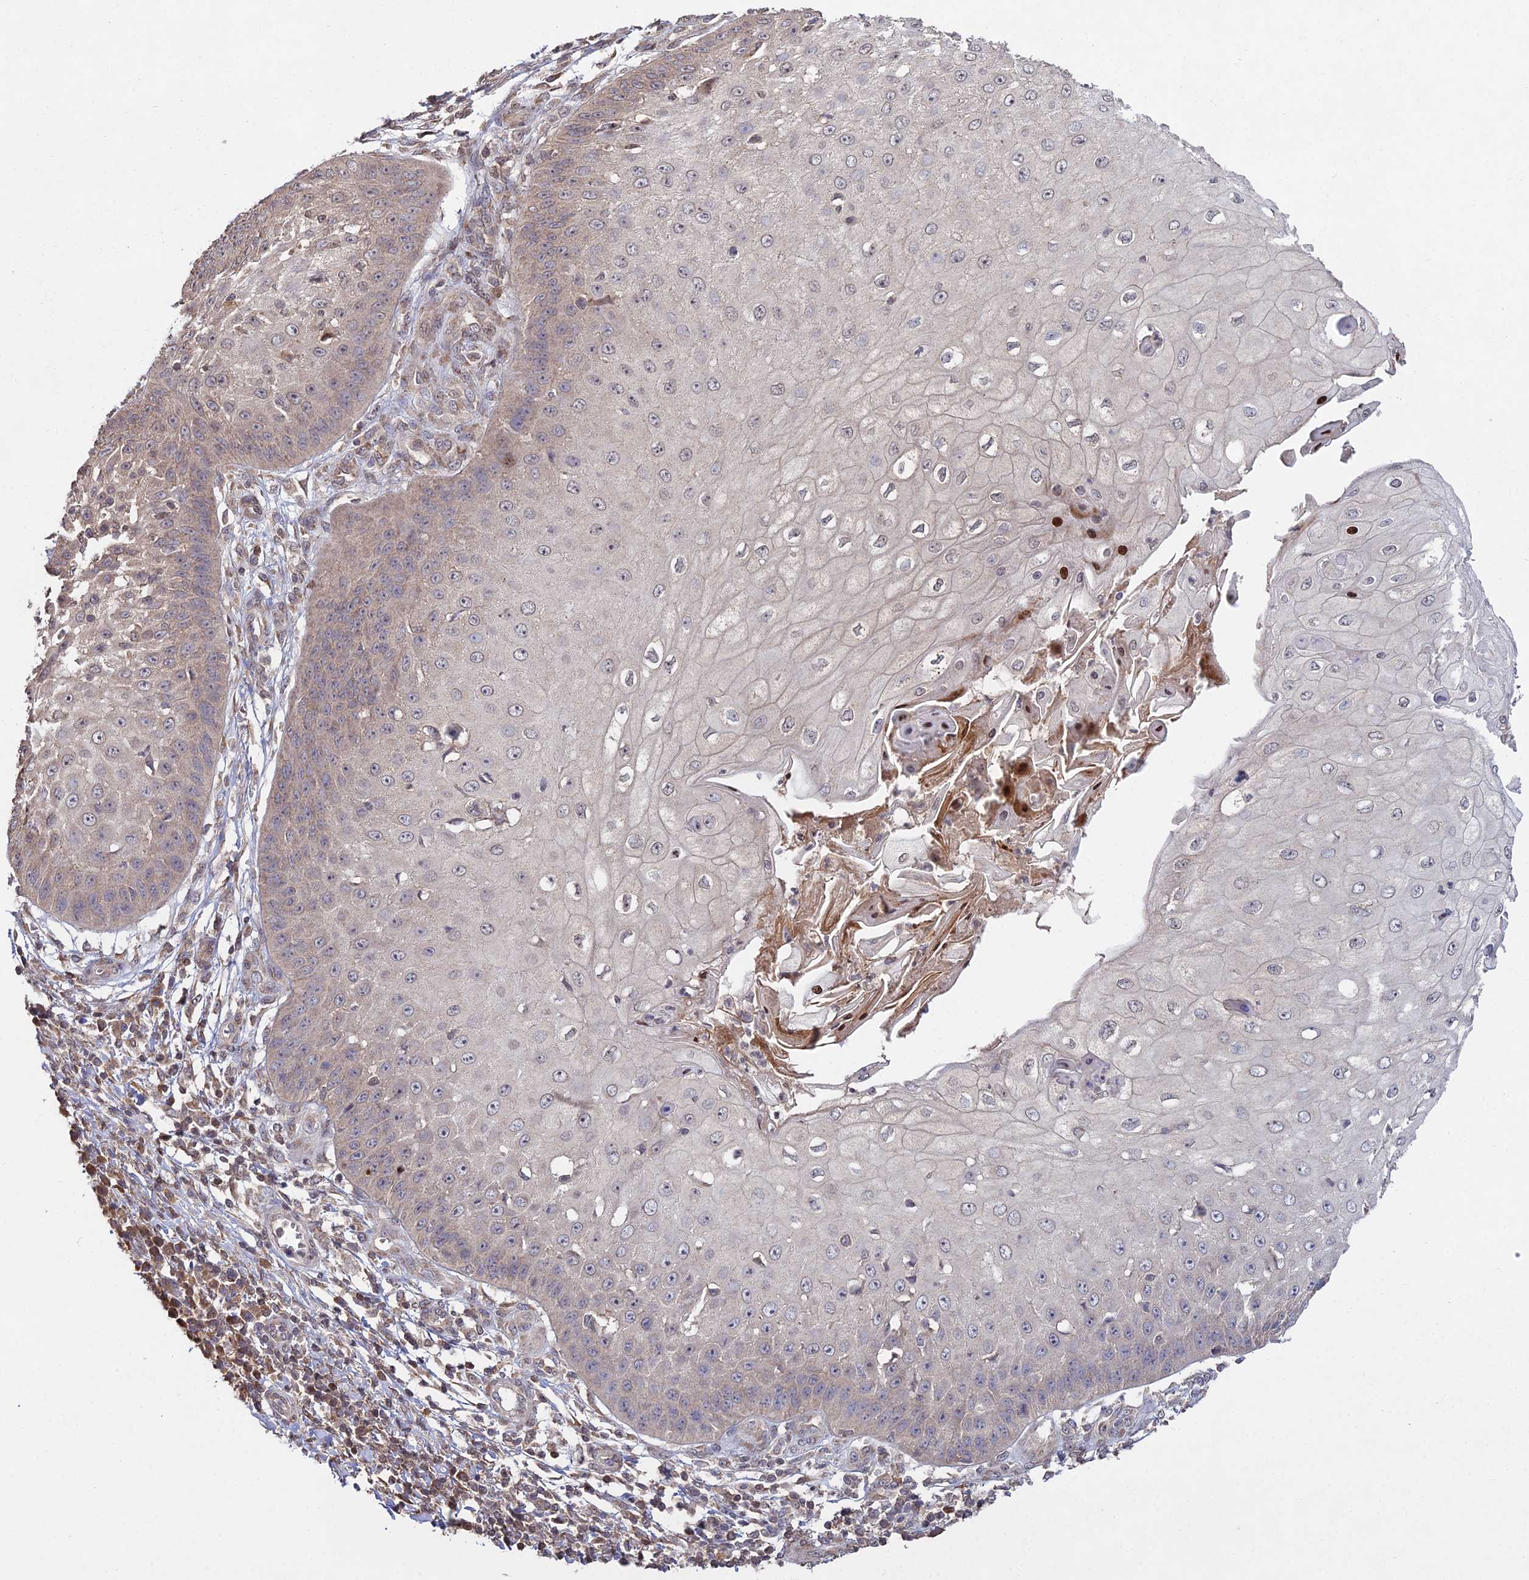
{"staining": {"intensity": "weak", "quantity": "25%-75%", "location": "cytoplasmic/membranous"}, "tissue": "skin cancer", "cell_type": "Tumor cells", "image_type": "cancer", "snomed": [{"axis": "morphology", "description": "Squamous cell carcinoma, NOS"}, {"axis": "topography", "description": "Skin"}], "caption": "Immunohistochemical staining of human skin cancer (squamous cell carcinoma) displays low levels of weak cytoplasmic/membranous staining in approximately 25%-75% of tumor cells.", "gene": "RBMS2", "patient": {"sex": "male", "age": 70}}